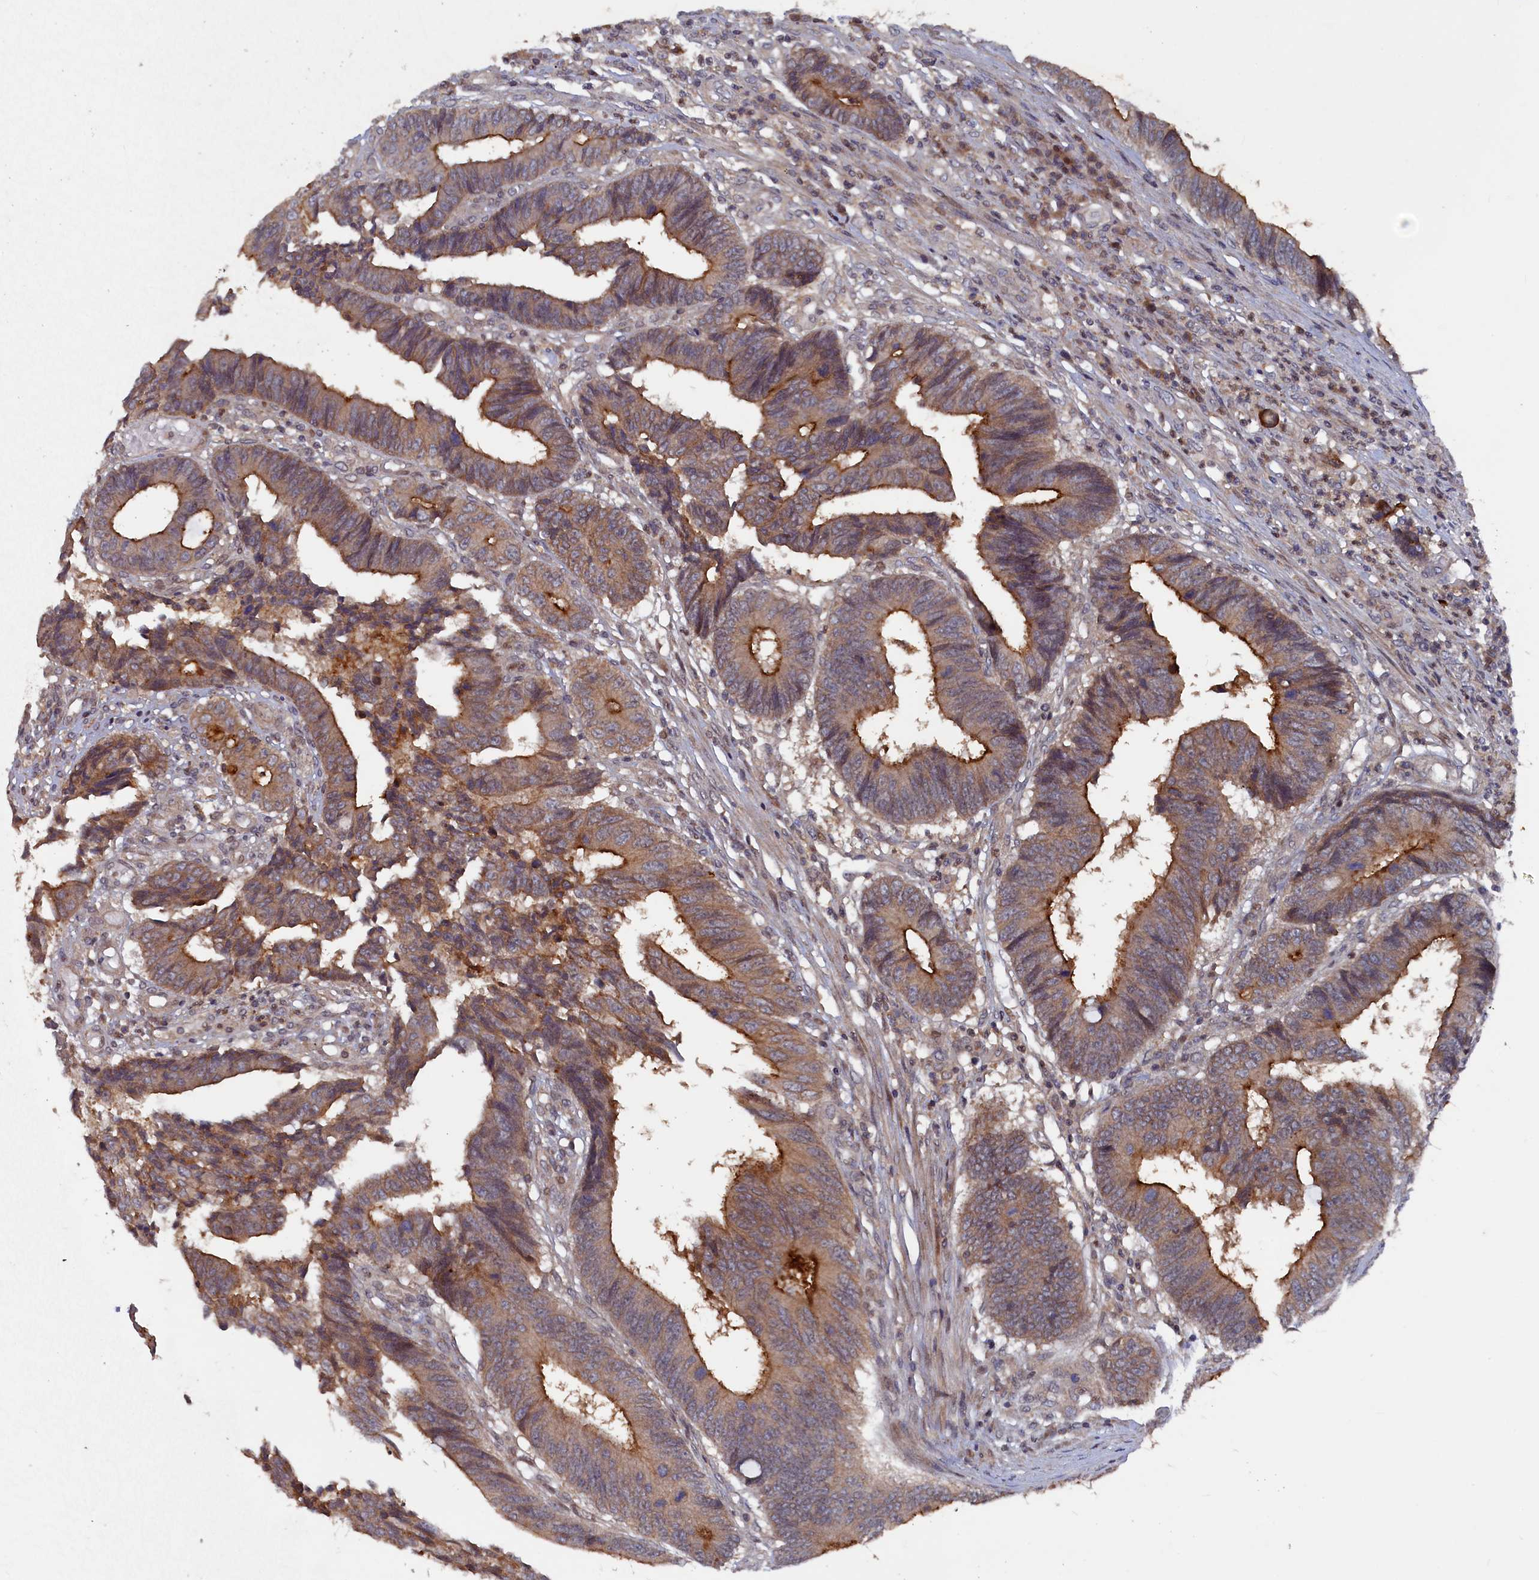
{"staining": {"intensity": "moderate", "quantity": ">75%", "location": "cytoplasmic/membranous"}, "tissue": "colorectal cancer", "cell_type": "Tumor cells", "image_type": "cancer", "snomed": [{"axis": "morphology", "description": "Adenocarcinoma, NOS"}, {"axis": "topography", "description": "Rectum"}], "caption": "Approximately >75% of tumor cells in colorectal cancer display moderate cytoplasmic/membranous protein positivity as visualized by brown immunohistochemical staining.", "gene": "TMC5", "patient": {"sex": "male", "age": 84}}